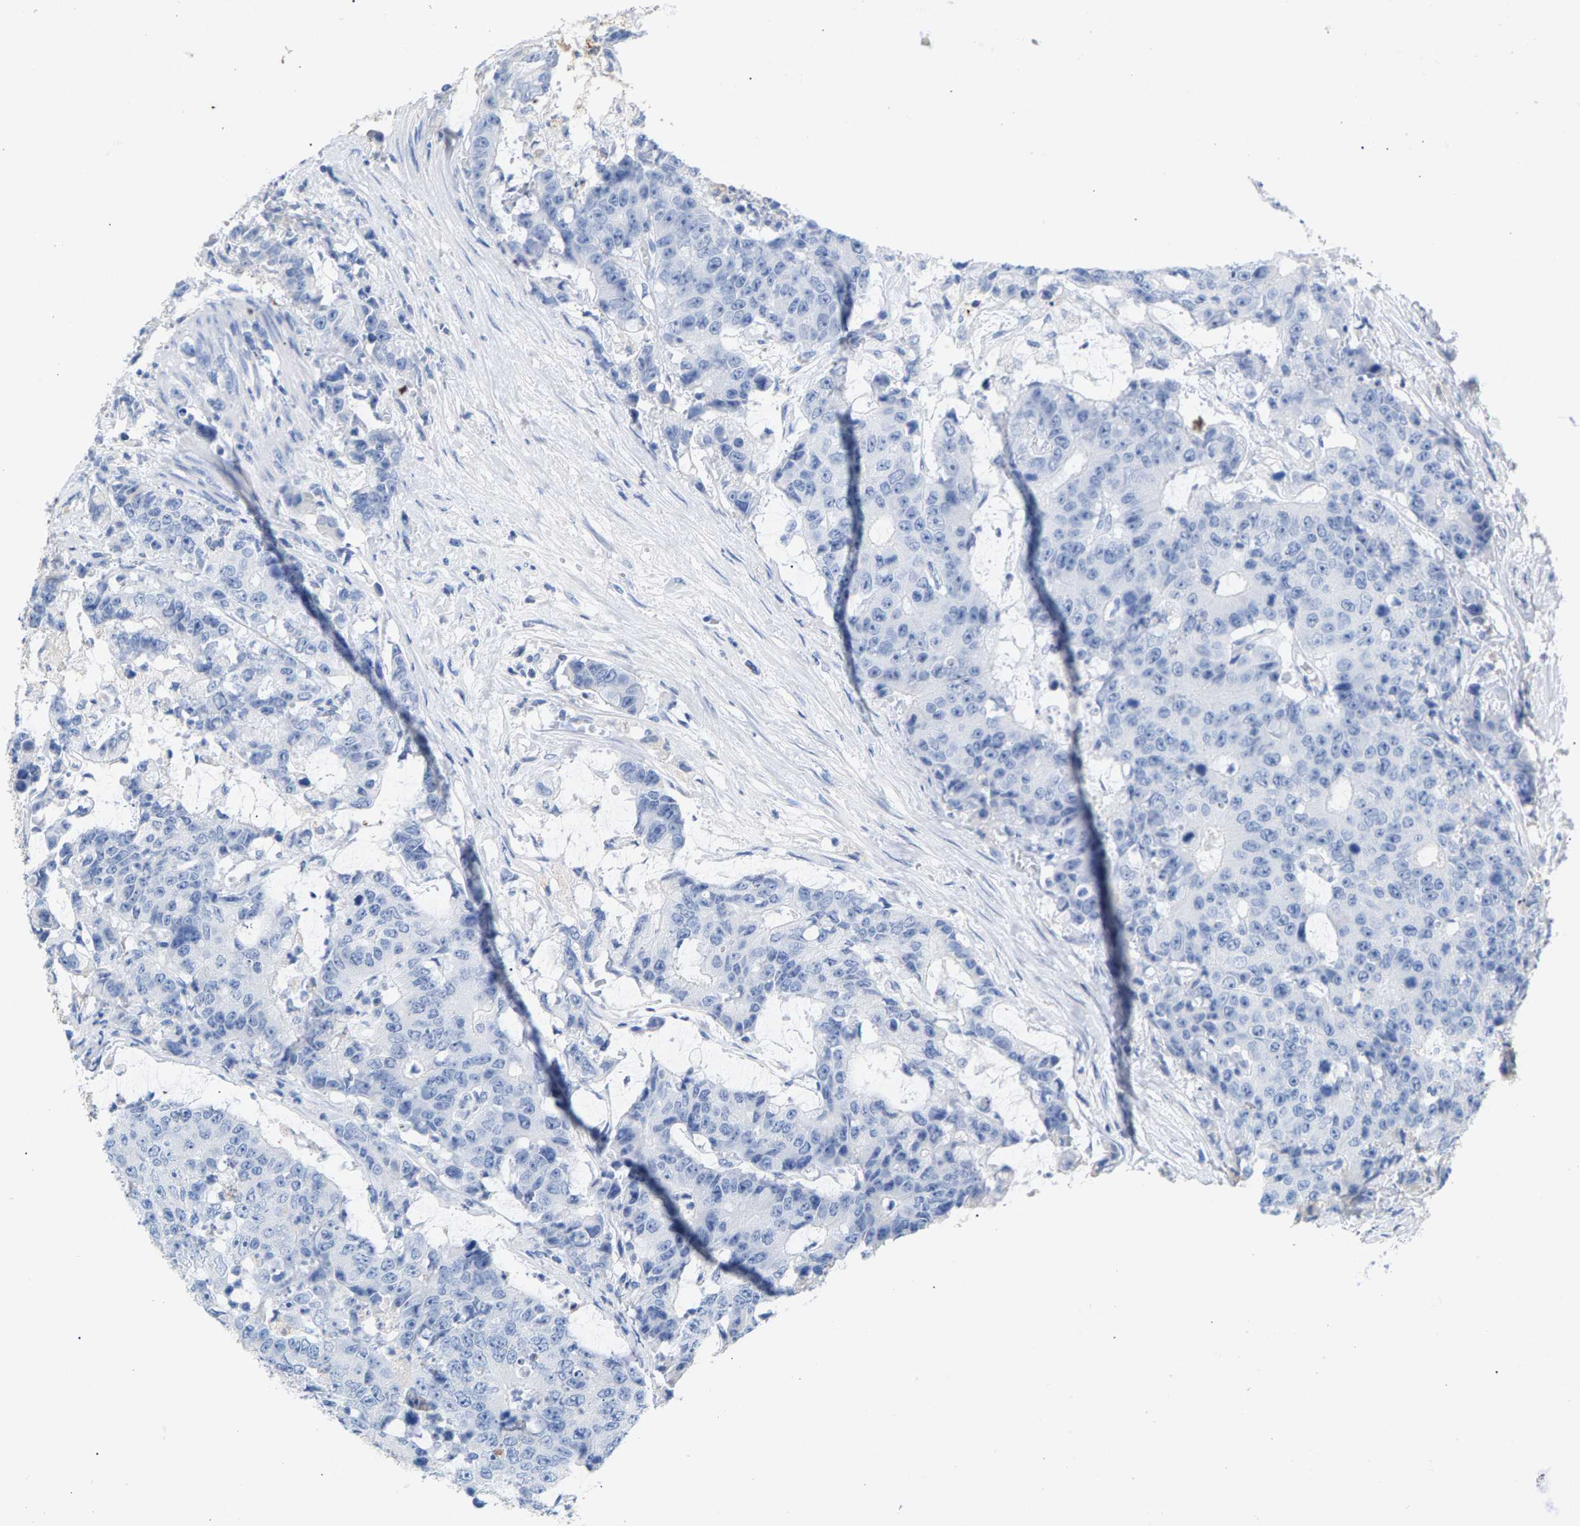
{"staining": {"intensity": "negative", "quantity": "none", "location": "none"}, "tissue": "colorectal cancer", "cell_type": "Tumor cells", "image_type": "cancer", "snomed": [{"axis": "morphology", "description": "Adenocarcinoma, NOS"}, {"axis": "topography", "description": "Colon"}], "caption": "Colorectal cancer (adenocarcinoma) was stained to show a protein in brown. There is no significant expression in tumor cells.", "gene": "APOH", "patient": {"sex": "female", "age": 86}}